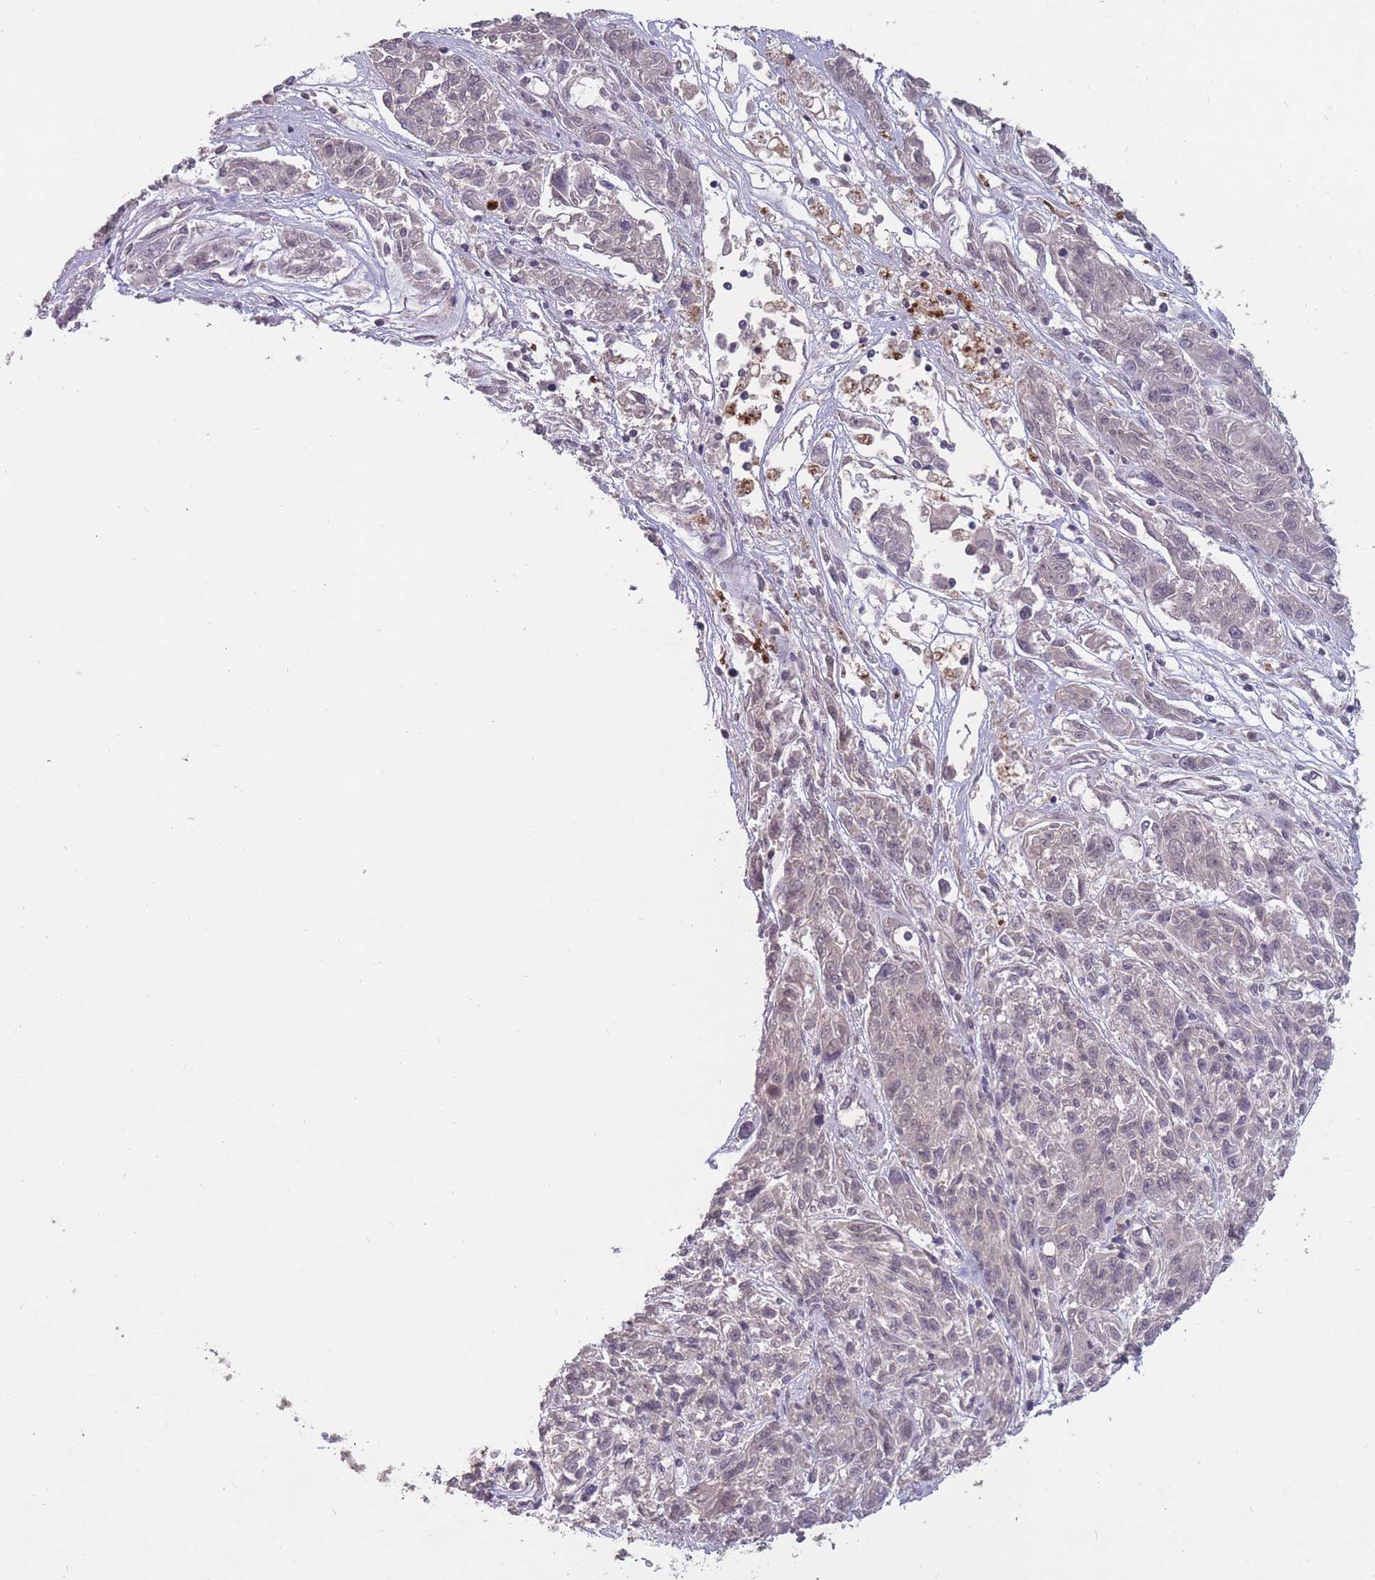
{"staining": {"intensity": "negative", "quantity": "none", "location": "none"}, "tissue": "melanoma", "cell_type": "Tumor cells", "image_type": "cancer", "snomed": [{"axis": "morphology", "description": "Malignant melanoma, NOS"}, {"axis": "topography", "description": "Skin"}], "caption": "Melanoma was stained to show a protein in brown. There is no significant staining in tumor cells.", "gene": "ADCYAP1R1", "patient": {"sex": "male", "age": 53}}